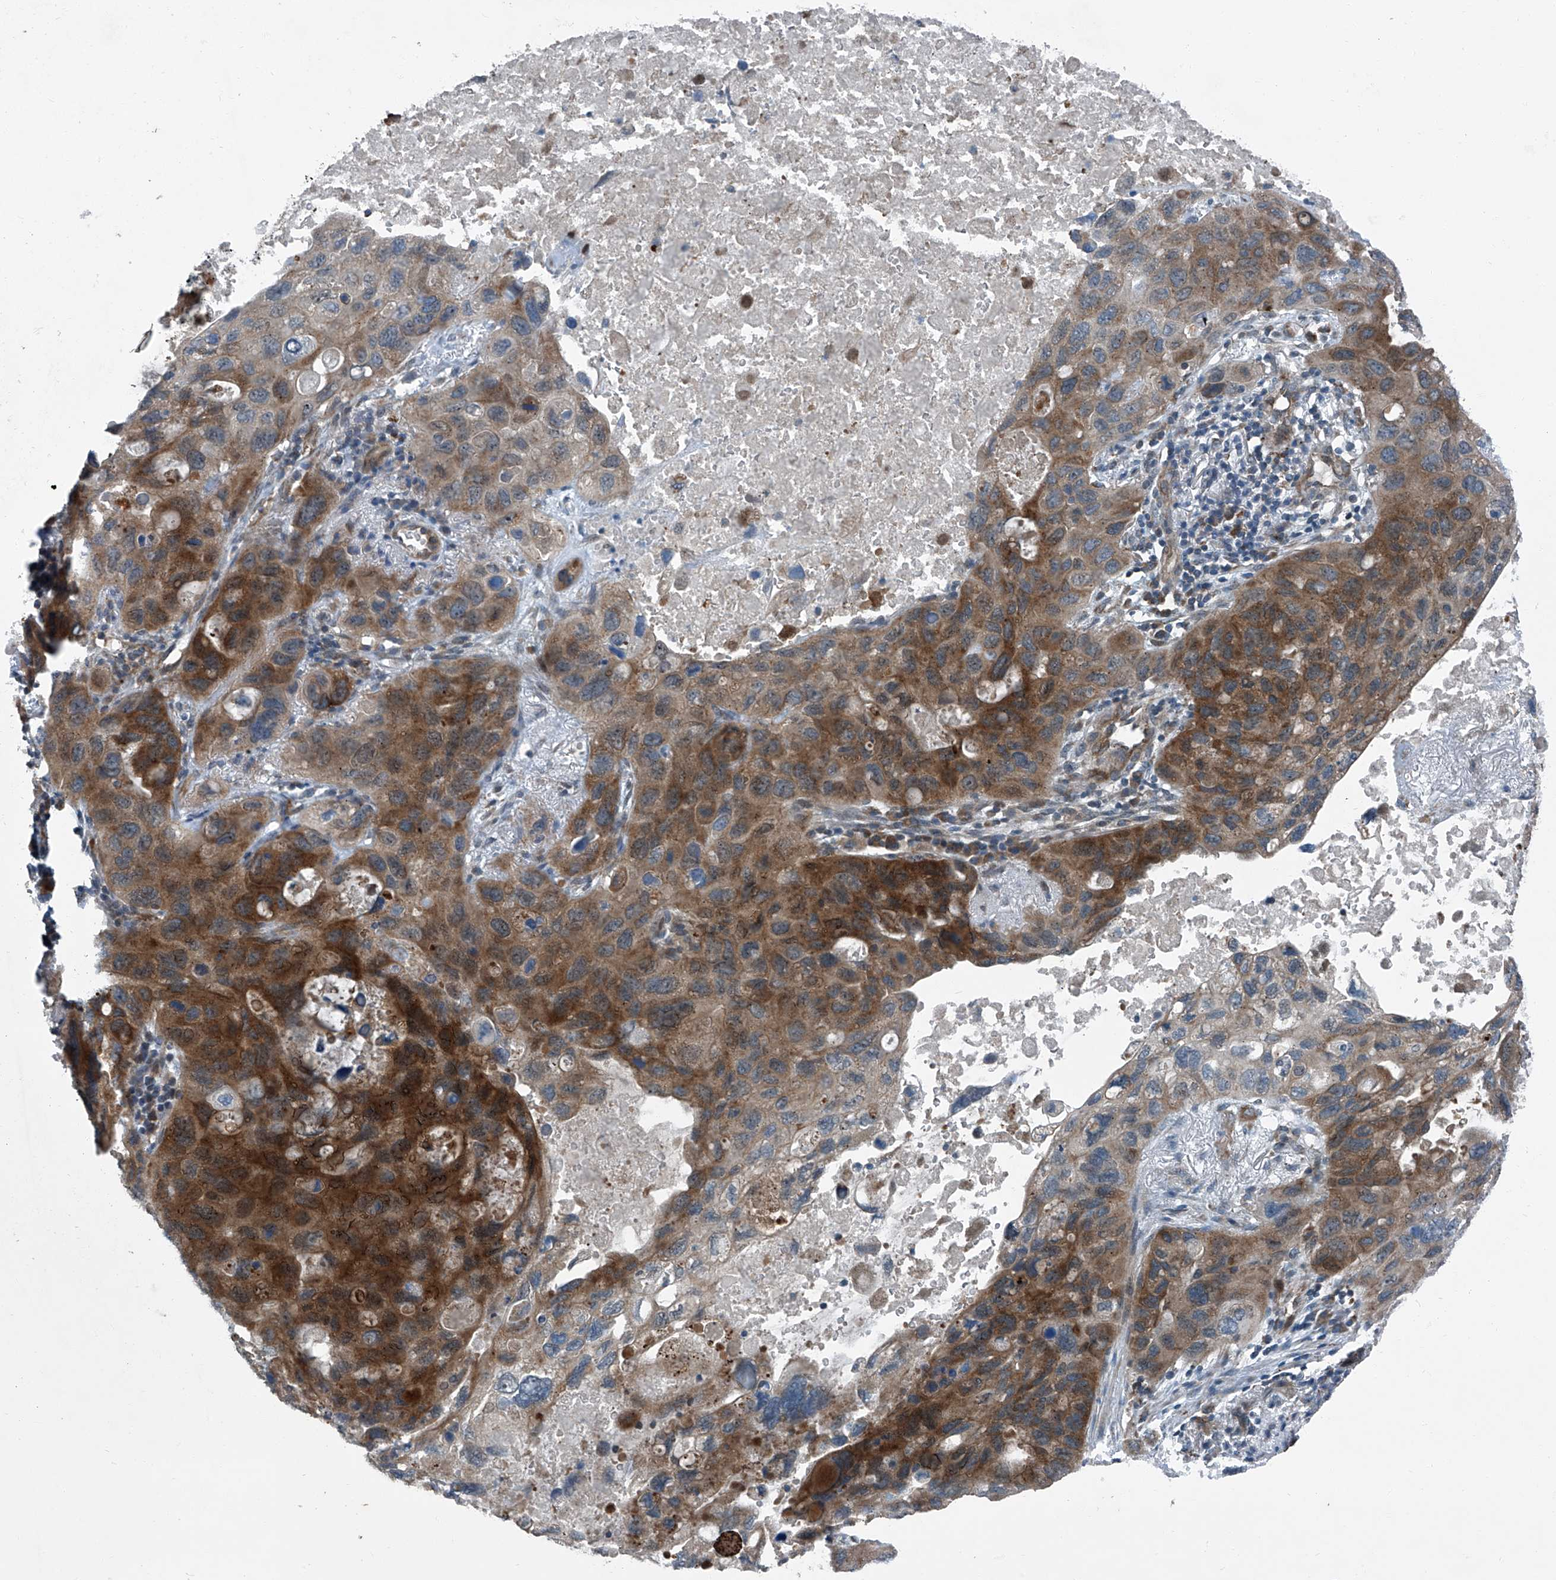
{"staining": {"intensity": "strong", "quantity": ">75%", "location": "cytoplasmic/membranous"}, "tissue": "lung cancer", "cell_type": "Tumor cells", "image_type": "cancer", "snomed": [{"axis": "morphology", "description": "Squamous cell carcinoma, NOS"}, {"axis": "topography", "description": "Lung"}], "caption": "The image displays staining of lung squamous cell carcinoma, revealing strong cytoplasmic/membranous protein positivity (brown color) within tumor cells.", "gene": "SENP2", "patient": {"sex": "female", "age": 73}}